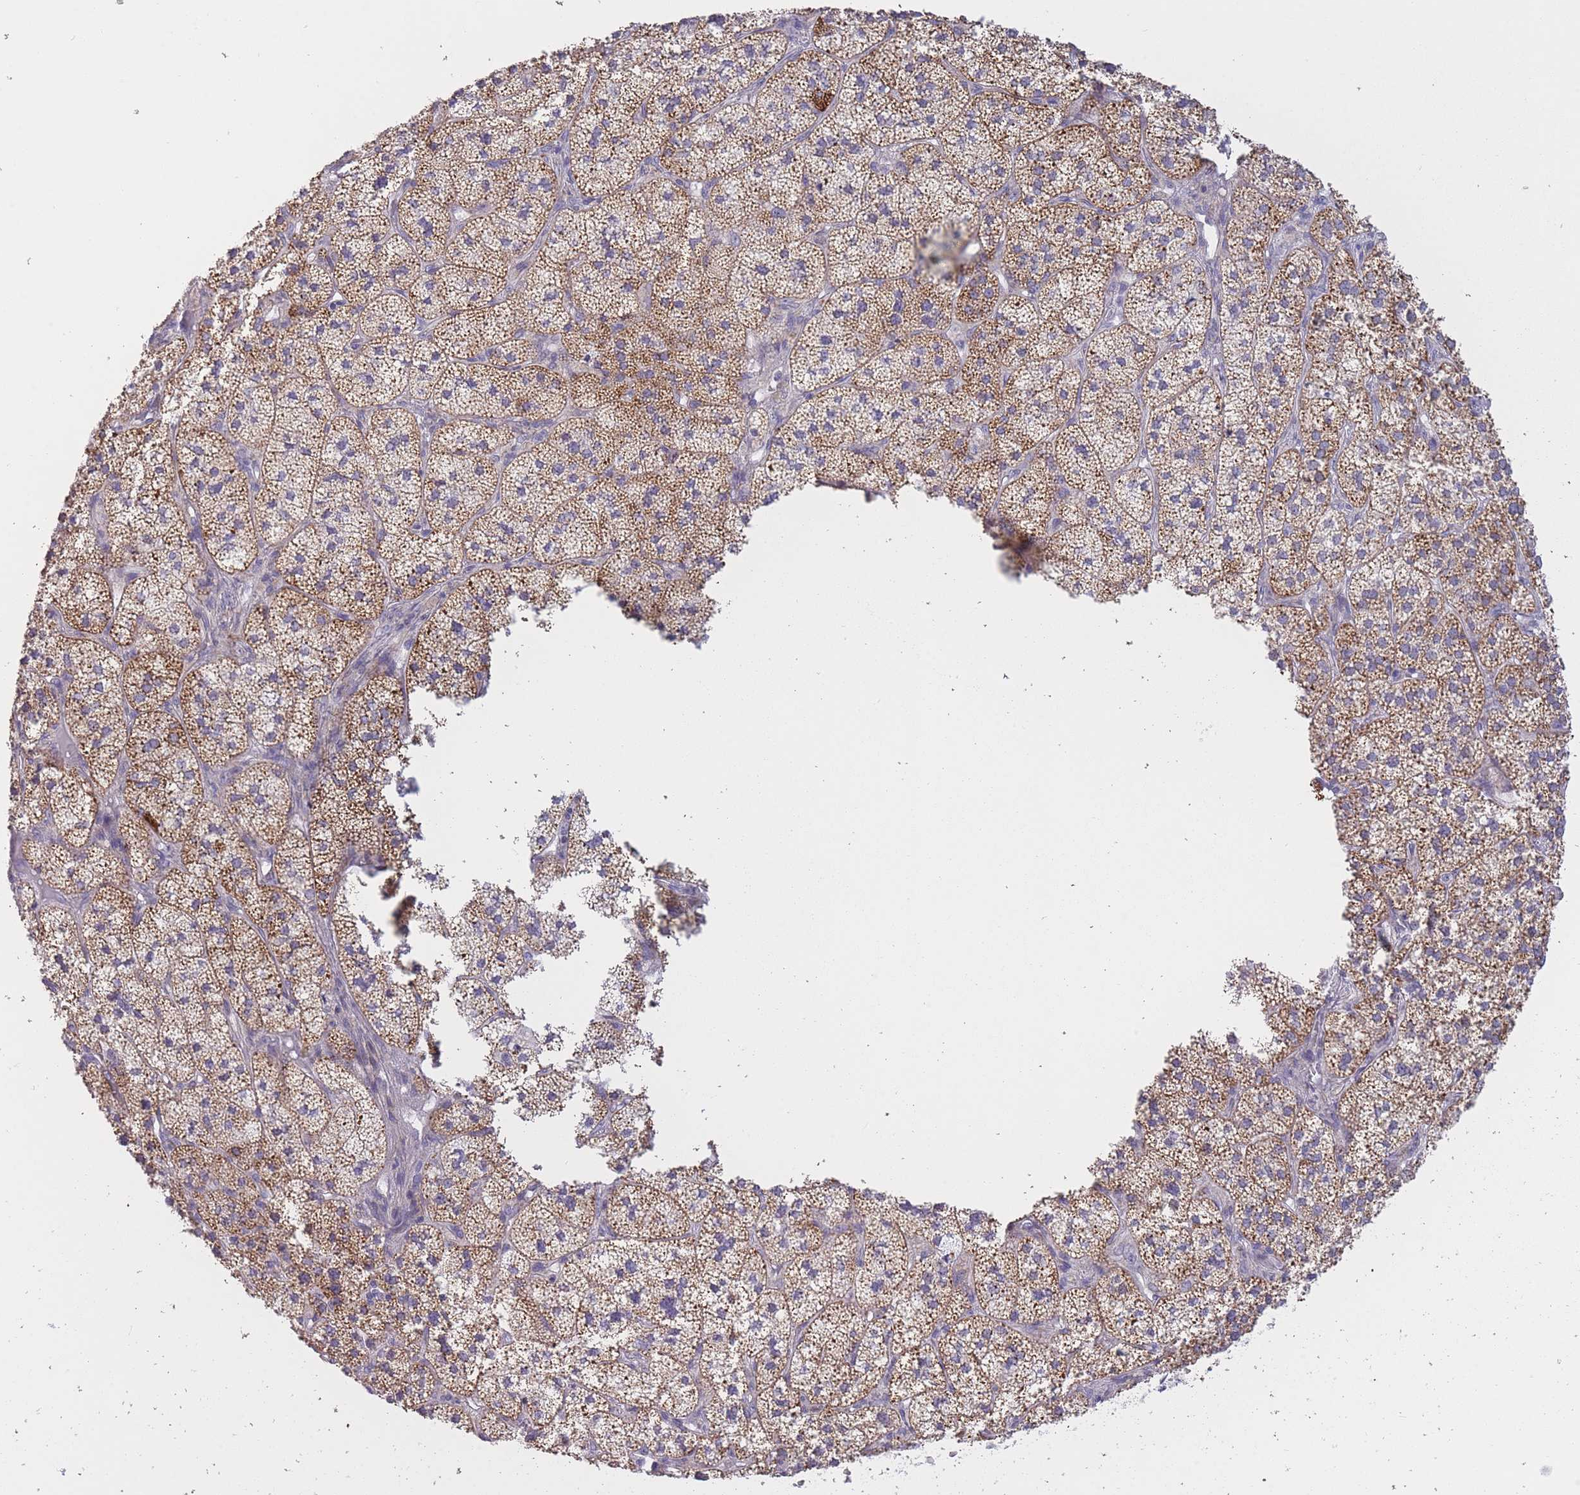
{"staining": {"intensity": "moderate", "quantity": ">75%", "location": "cytoplasmic/membranous"}, "tissue": "adrenal gland", "cell_type": "Glandular cells", "image_type": "normal", "snomed": [{"axis": "morphology", "description": "Normal tissue, NOS"}, {"axis": "topography", "description": "Adrenal gland"}], "caption": "The photomicrograph exhibits immunohistochemical staining of normal adrenal gland. There is moderate cytoplasmic/membranous expression is identified in approximately >75% of glandular cells. (Brightfield microscopy of DAB IHC at high magnification).", "gene": "ZBTB24", "patient": {"sex": "female", "age": 58}}